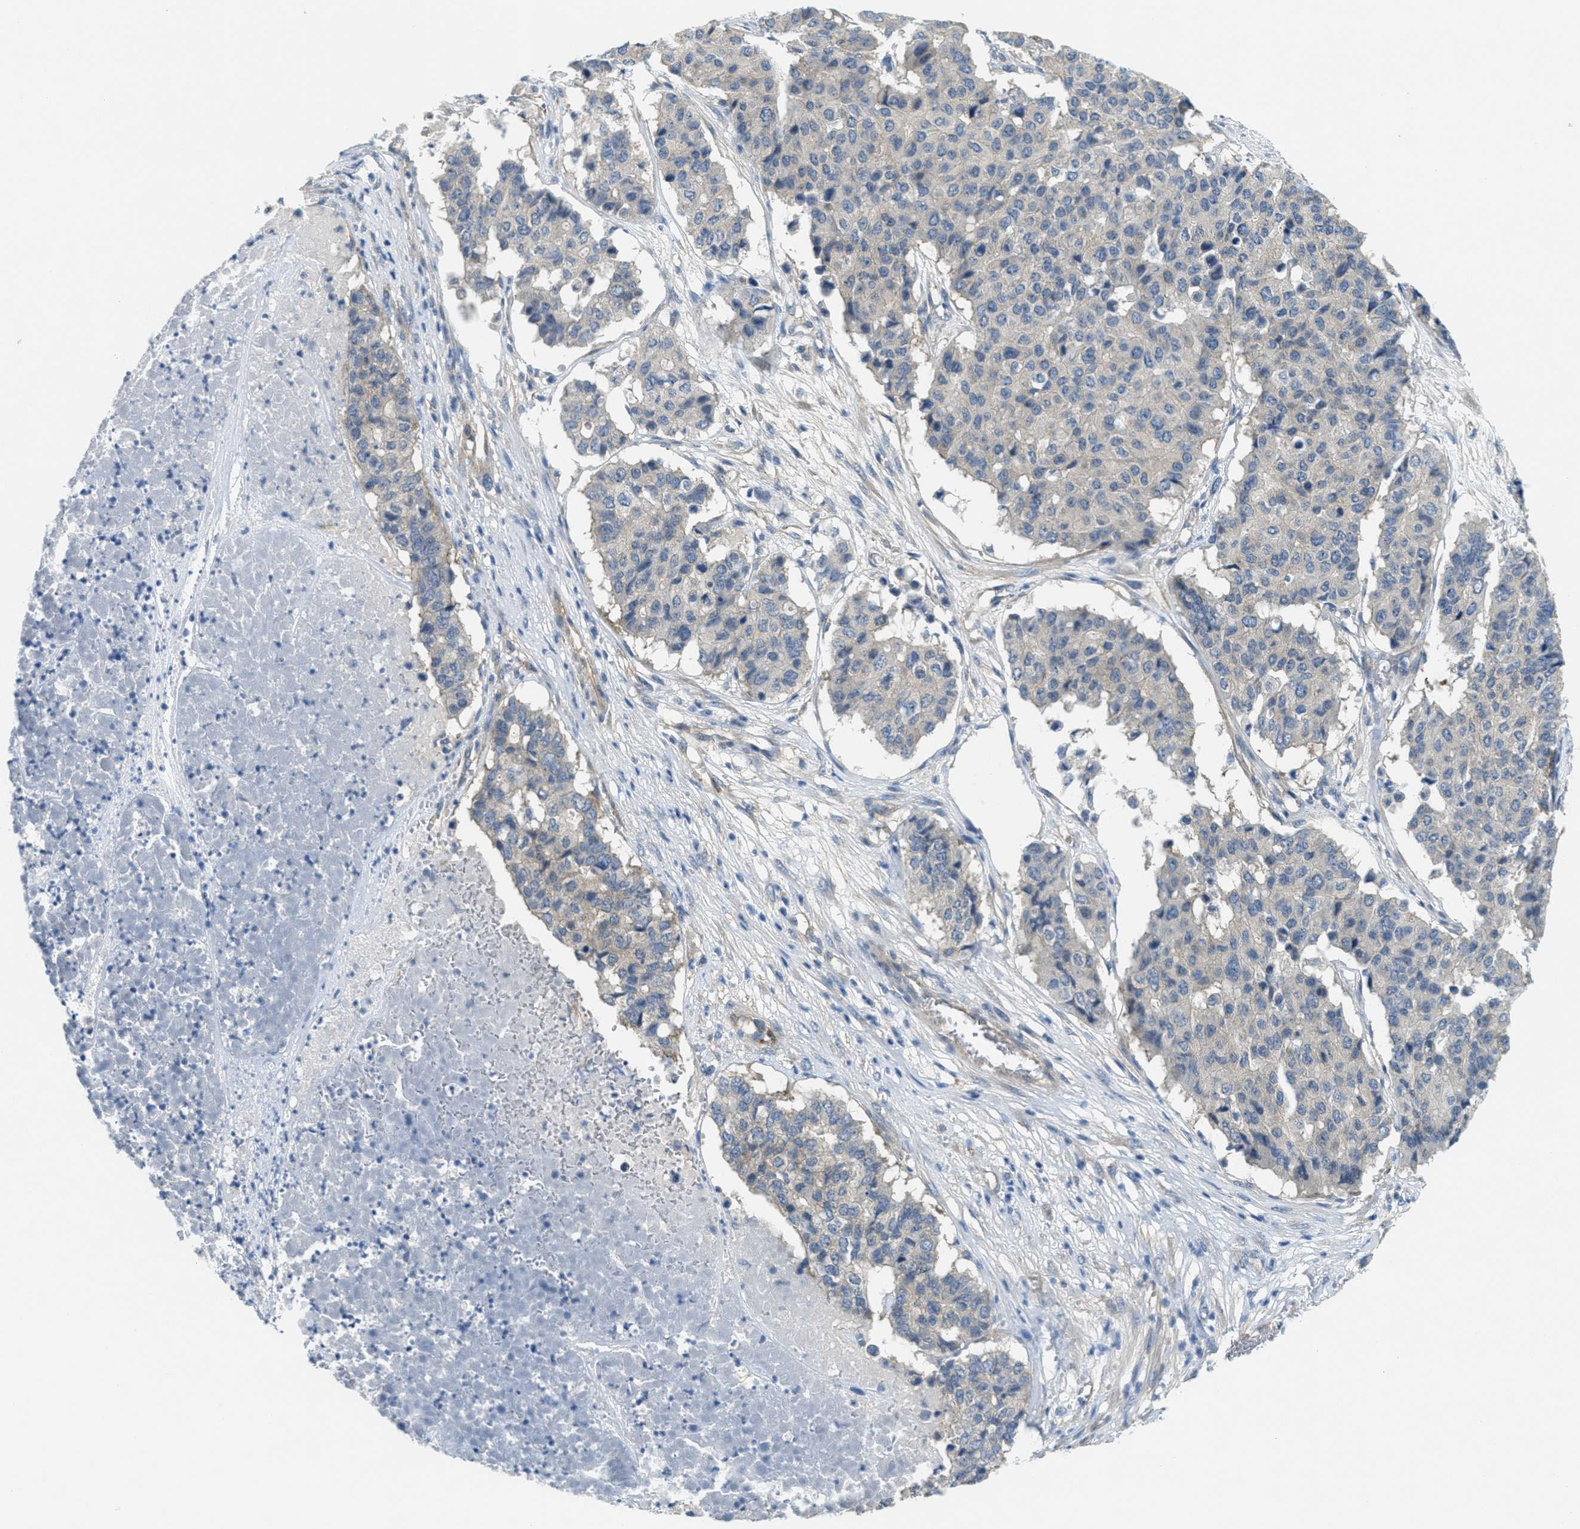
{"staining": {"intensity": "negative", "quantity": "none", "location": "none"}, "tissue": "pancreatic cancer", "cell_type": "Tumor cells", "image_type": "cancer", "snomed": [{"axis": "morphology", "description": "Adenocarcinoma, NOS"}, {"axis": "topography", "description": "Pancreas"}], "caption": "Pancreatic cancer stained for a protein using immunohistochemistry (IHC) displays no staining tumor cells.", "gene": "ZFYVE9", "patient": {"sex": "male", "age": 50}}